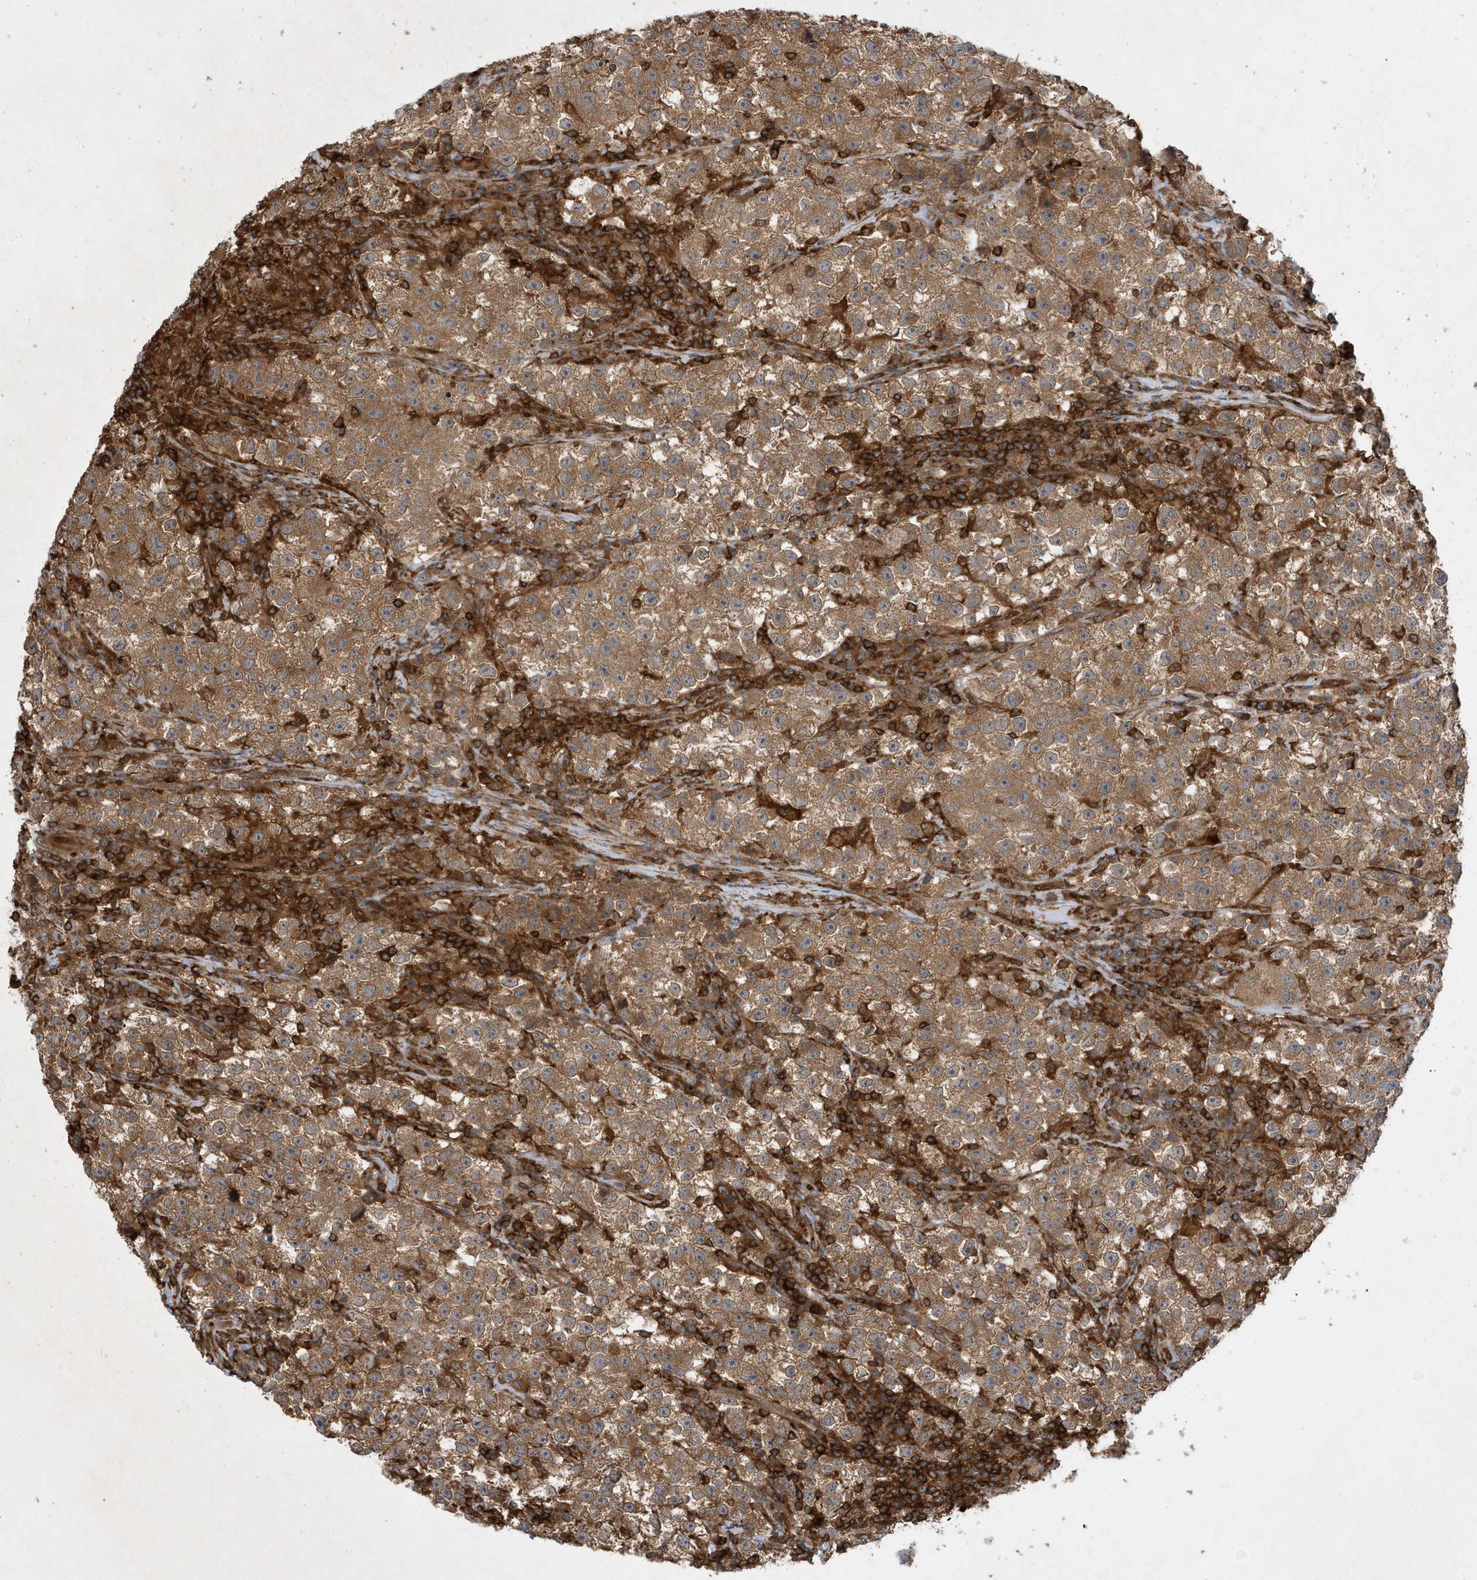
{"staining": {"intensity": "moderate", "quantity": ">75%", "location": "cytoplasmic/membranous"}, "tissue": "testis cancer", "cell_type": "Tumor cells", "image_type": "cancer", "snomed": [{"axis": "morphology", "description": "Seminoma, NOS"}, {"axis": "topography", "description": "Testis"}], "caption": "This image exhibits immunohistochemistry (IHC) staining of human testis cancer (seminoma), with medium moderate cytoplasmic/membranous expression in approximately >75% of tumor cells.", "gene": "LAPTM4A", "patient": {"sex": "male", "age": 22}}